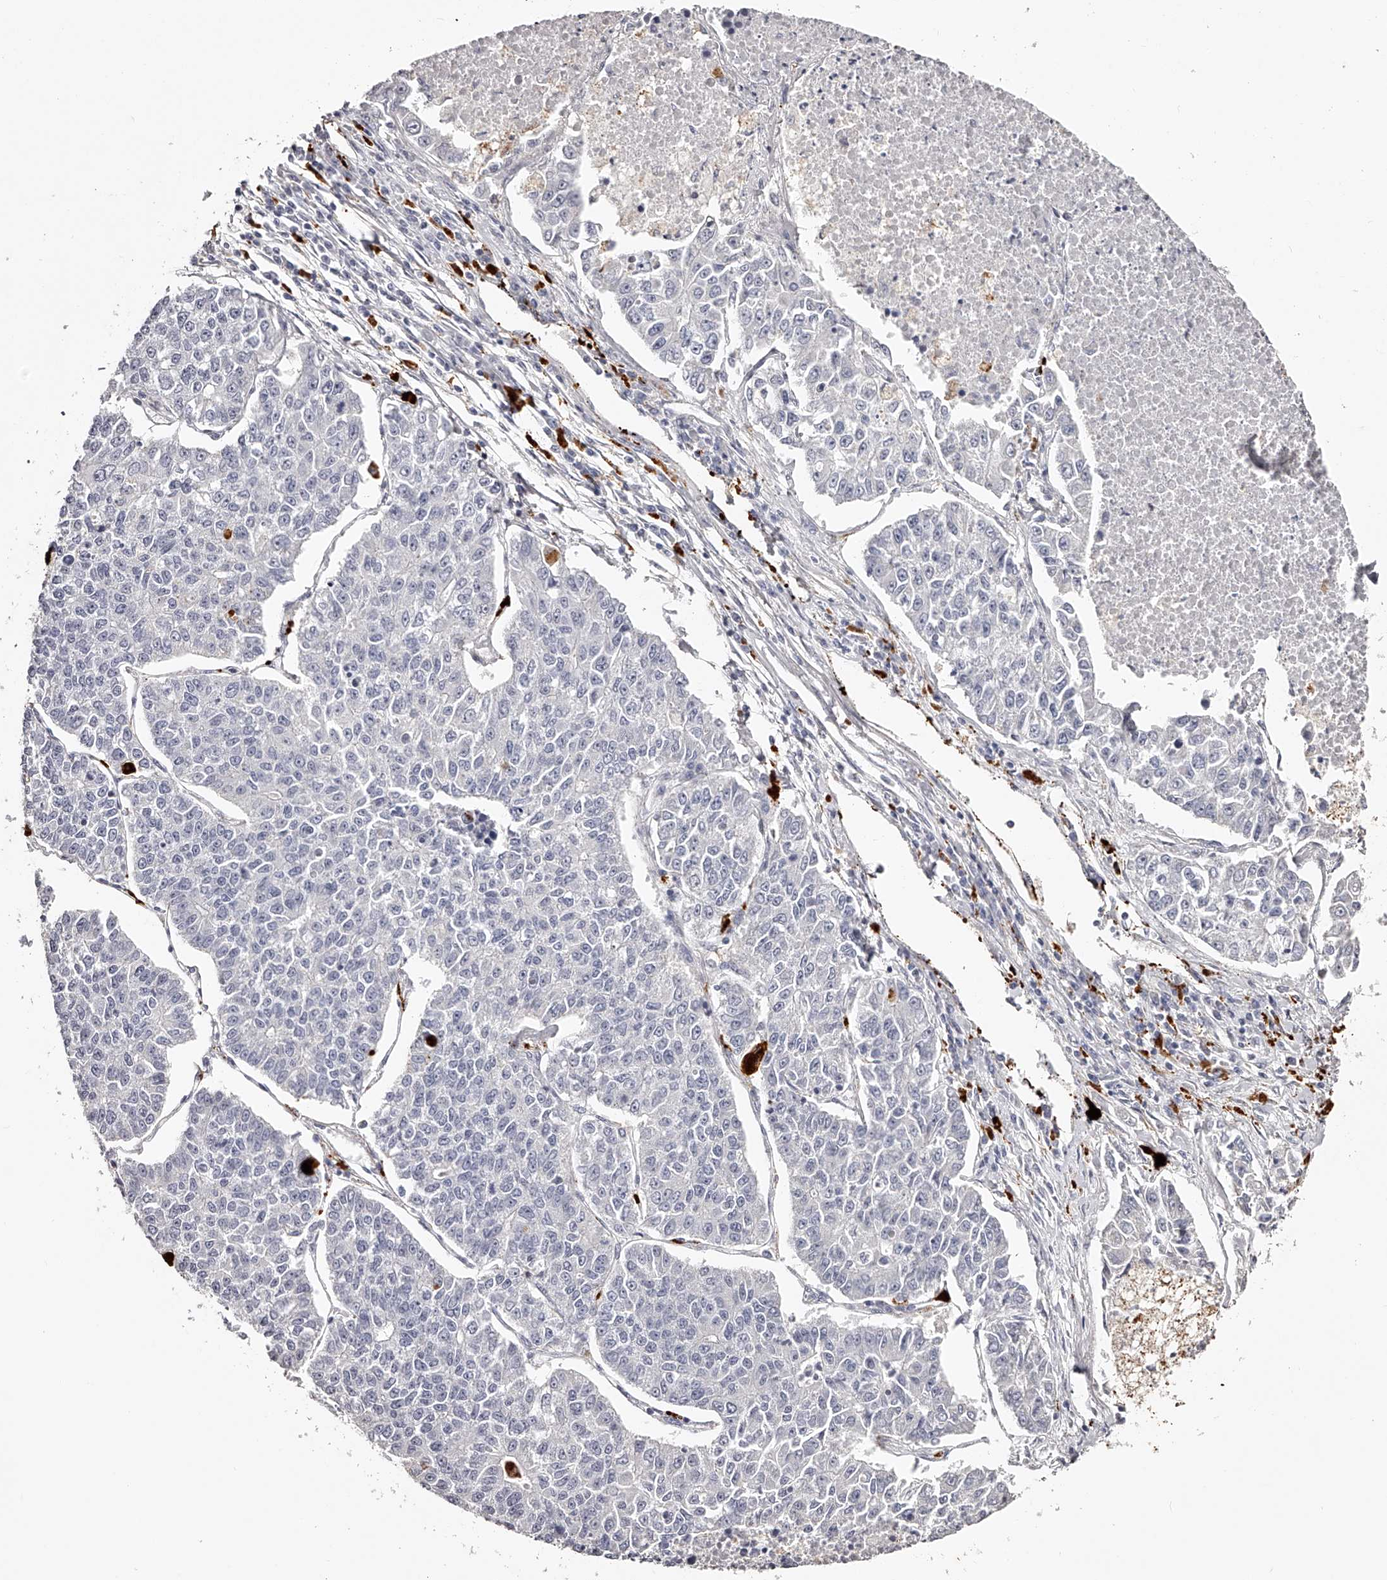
{"staining": {"intensity": "negative", "quantity": "none", "location": "none"}, "tissue": "lung cancer", "cell_type": "Tumor cells", "image_type": "cancer", "snomed": [{"axis": "morphology", "description": "Adenocarcinoma, NOS"}, {"axis": "topography", "description": "Lung"}], "caption": "A high-resolution histopathology image shows immunohistochemistry staining of lung adenocarcinoma, which shows no significant positivity in tumor cells.", "gene": "SLC35D3", "patient": {"sex": "male", "age": 49}}